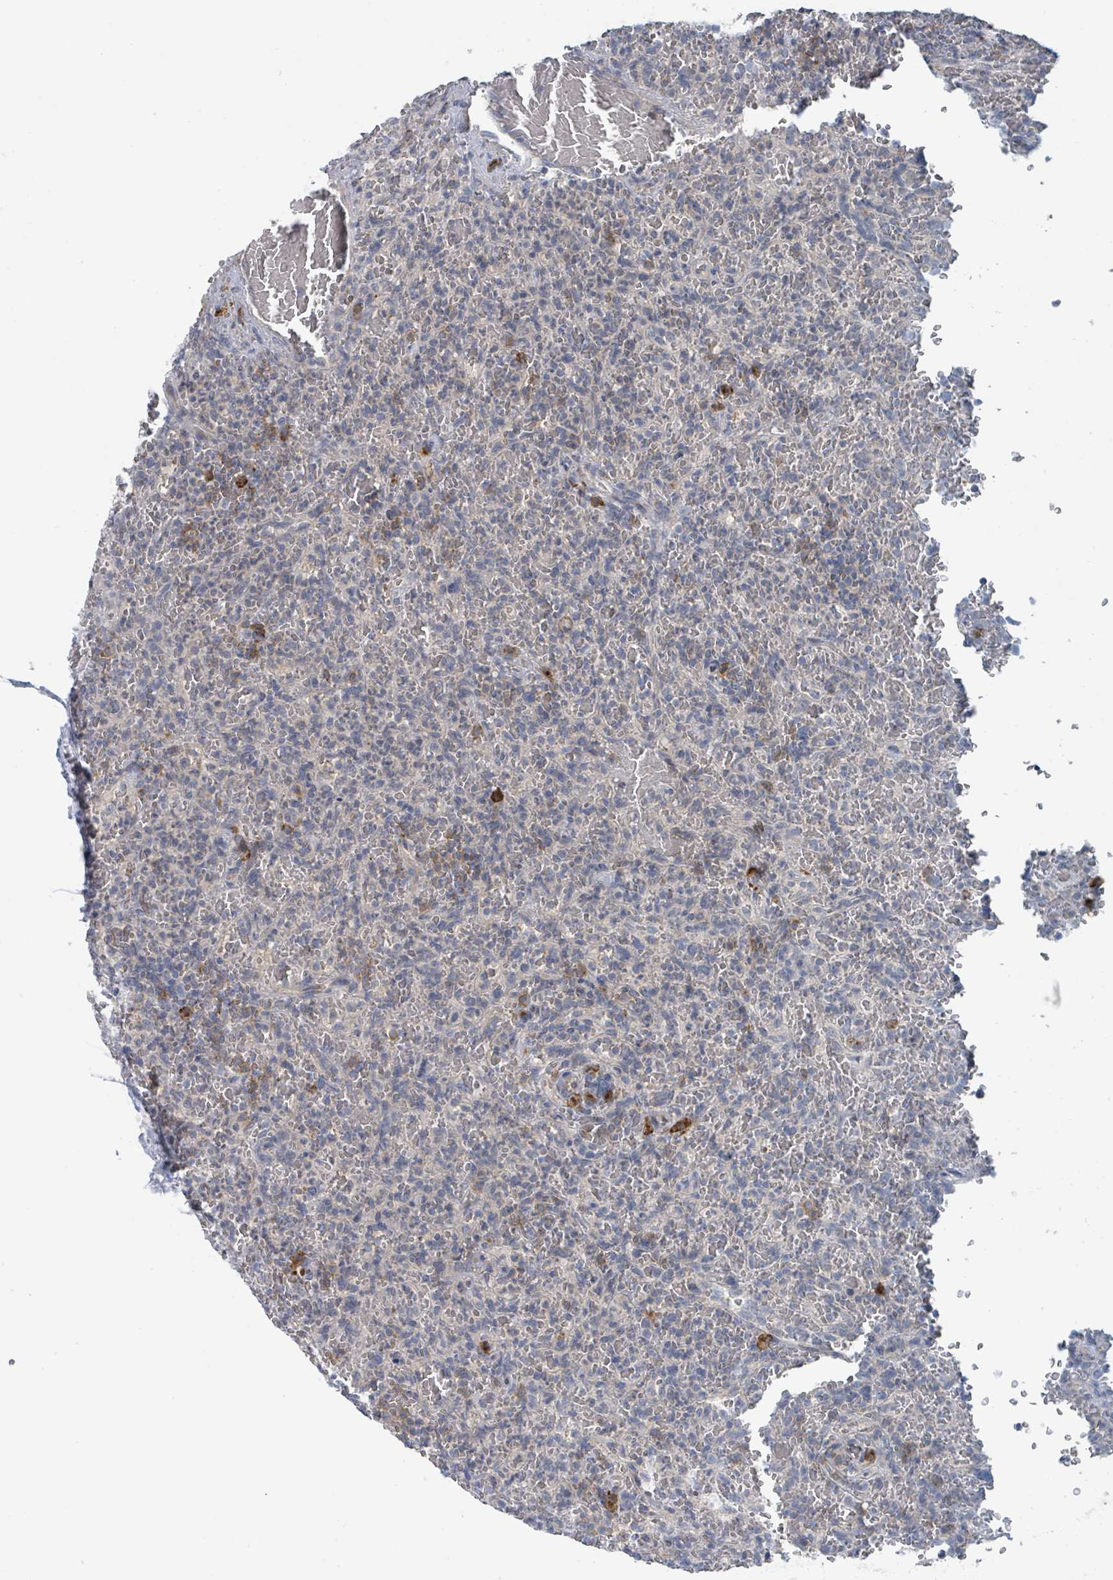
{"staining": {"intensity": "negative", "quantity": "none", "location": "none"}, "tissue": "lymphoma", "cell_type": "Tumor cells", "image_type": "cancer", "snomed": [{"axis": "morphology", "description": "Malignant lymphoma, non-Hodgkin's type, Low grade"}, {"axis": "topography", "description": "Spleen"}], "caption": "Histopathology image shows no significant protein staining in tumor cells of malignant lymphoma, non-Hodgkin's type (low-grade).", "gene": "ANKRD55", "patient": {"sex": "female", "age": 64}}